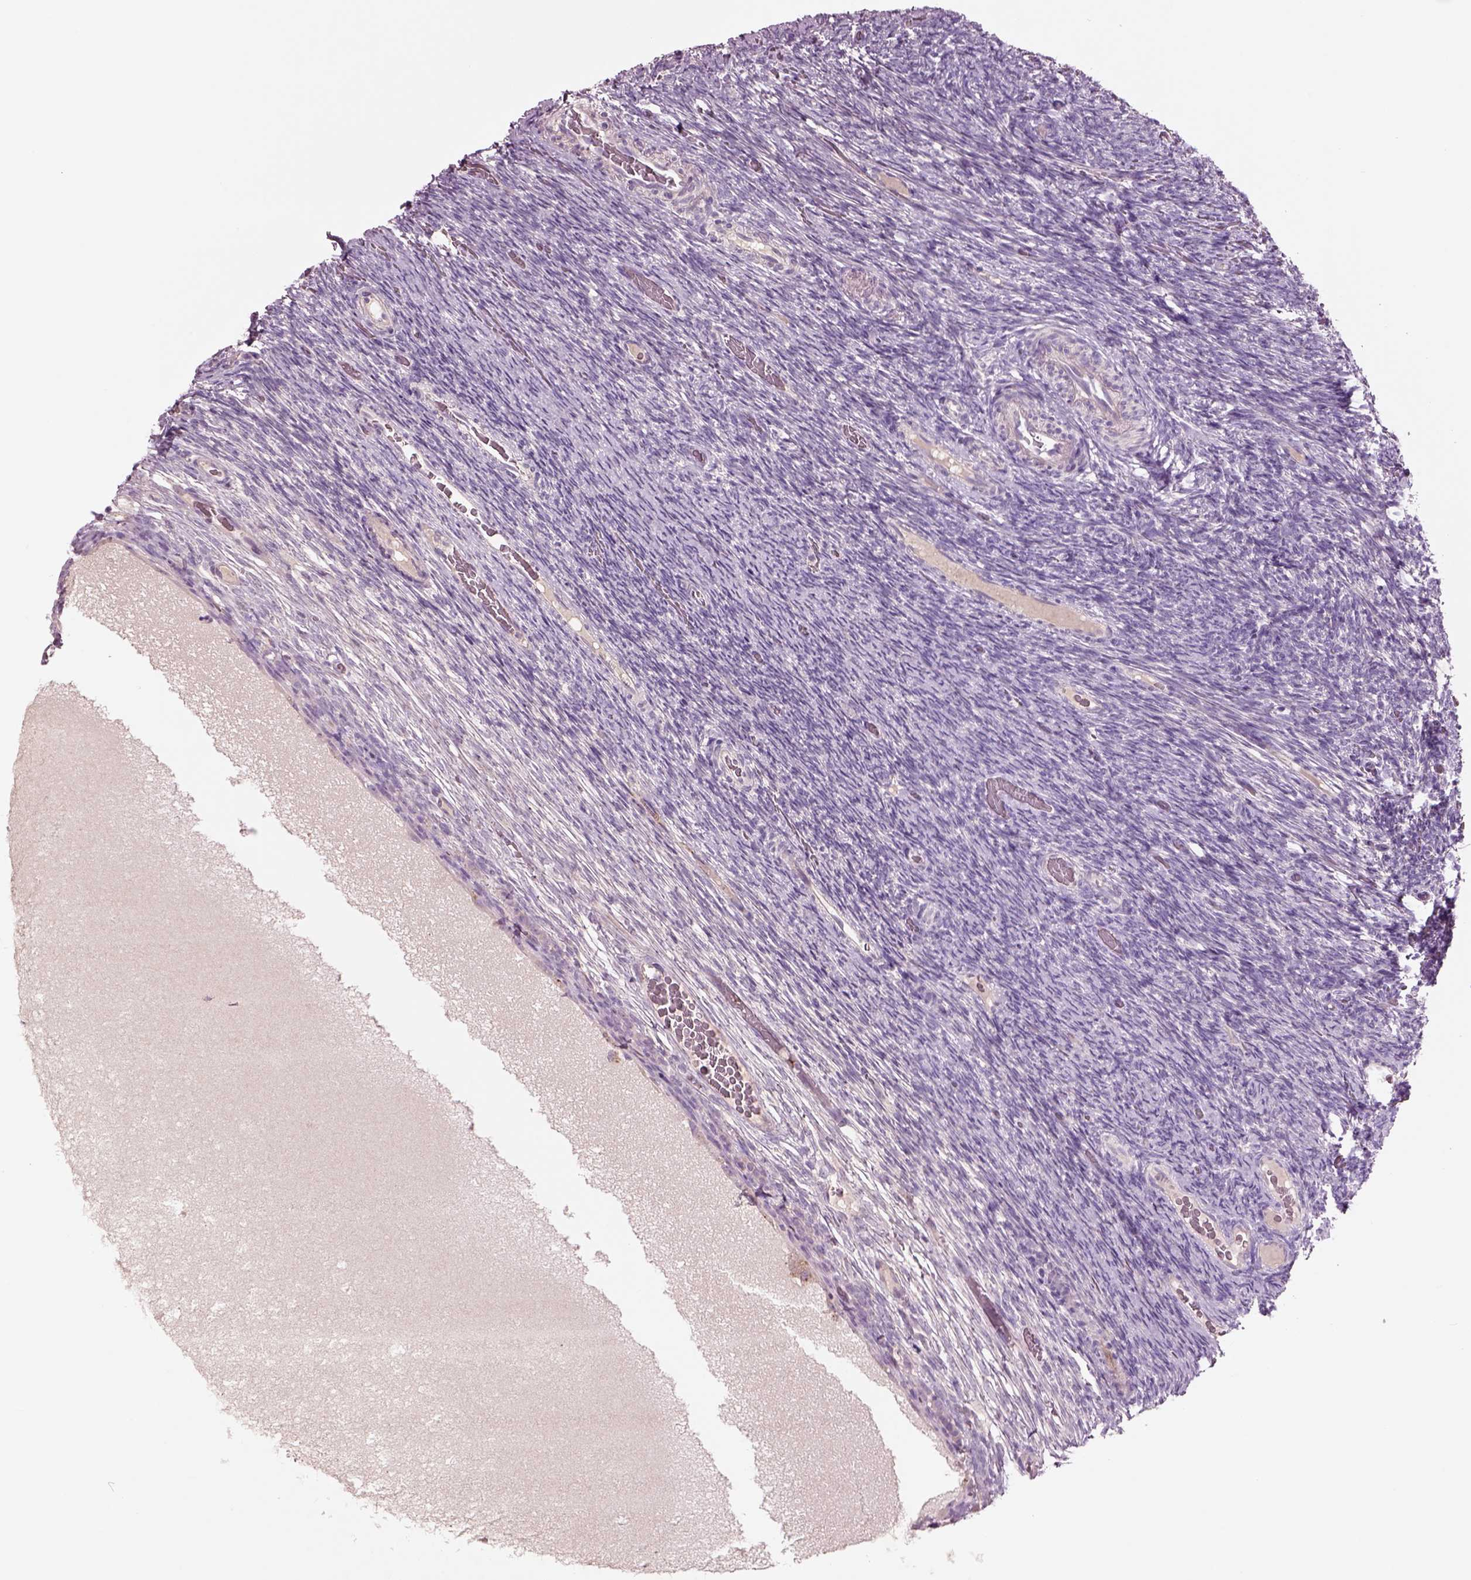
{"staining": {"intensity": "negative", "quantity": "none", "location": "none"}, "tissue": "ovary", "cell_type": "Ovarian stroma cells", "image_type": "normal", "snomed": [{"axis": "morphology", "description": "Normal tissue, NOS"}, {"axis": "topography", "description": "Ovary"}], "caption": "Ovarian stroma cells are negative for protein expression in benign human ovary. (DAB immunohistochemistry (IHC) visualized using brightfield microscopy, high magnification).", "gene": "PLPP7", "patient": {"sex": "female", "age": 34}}